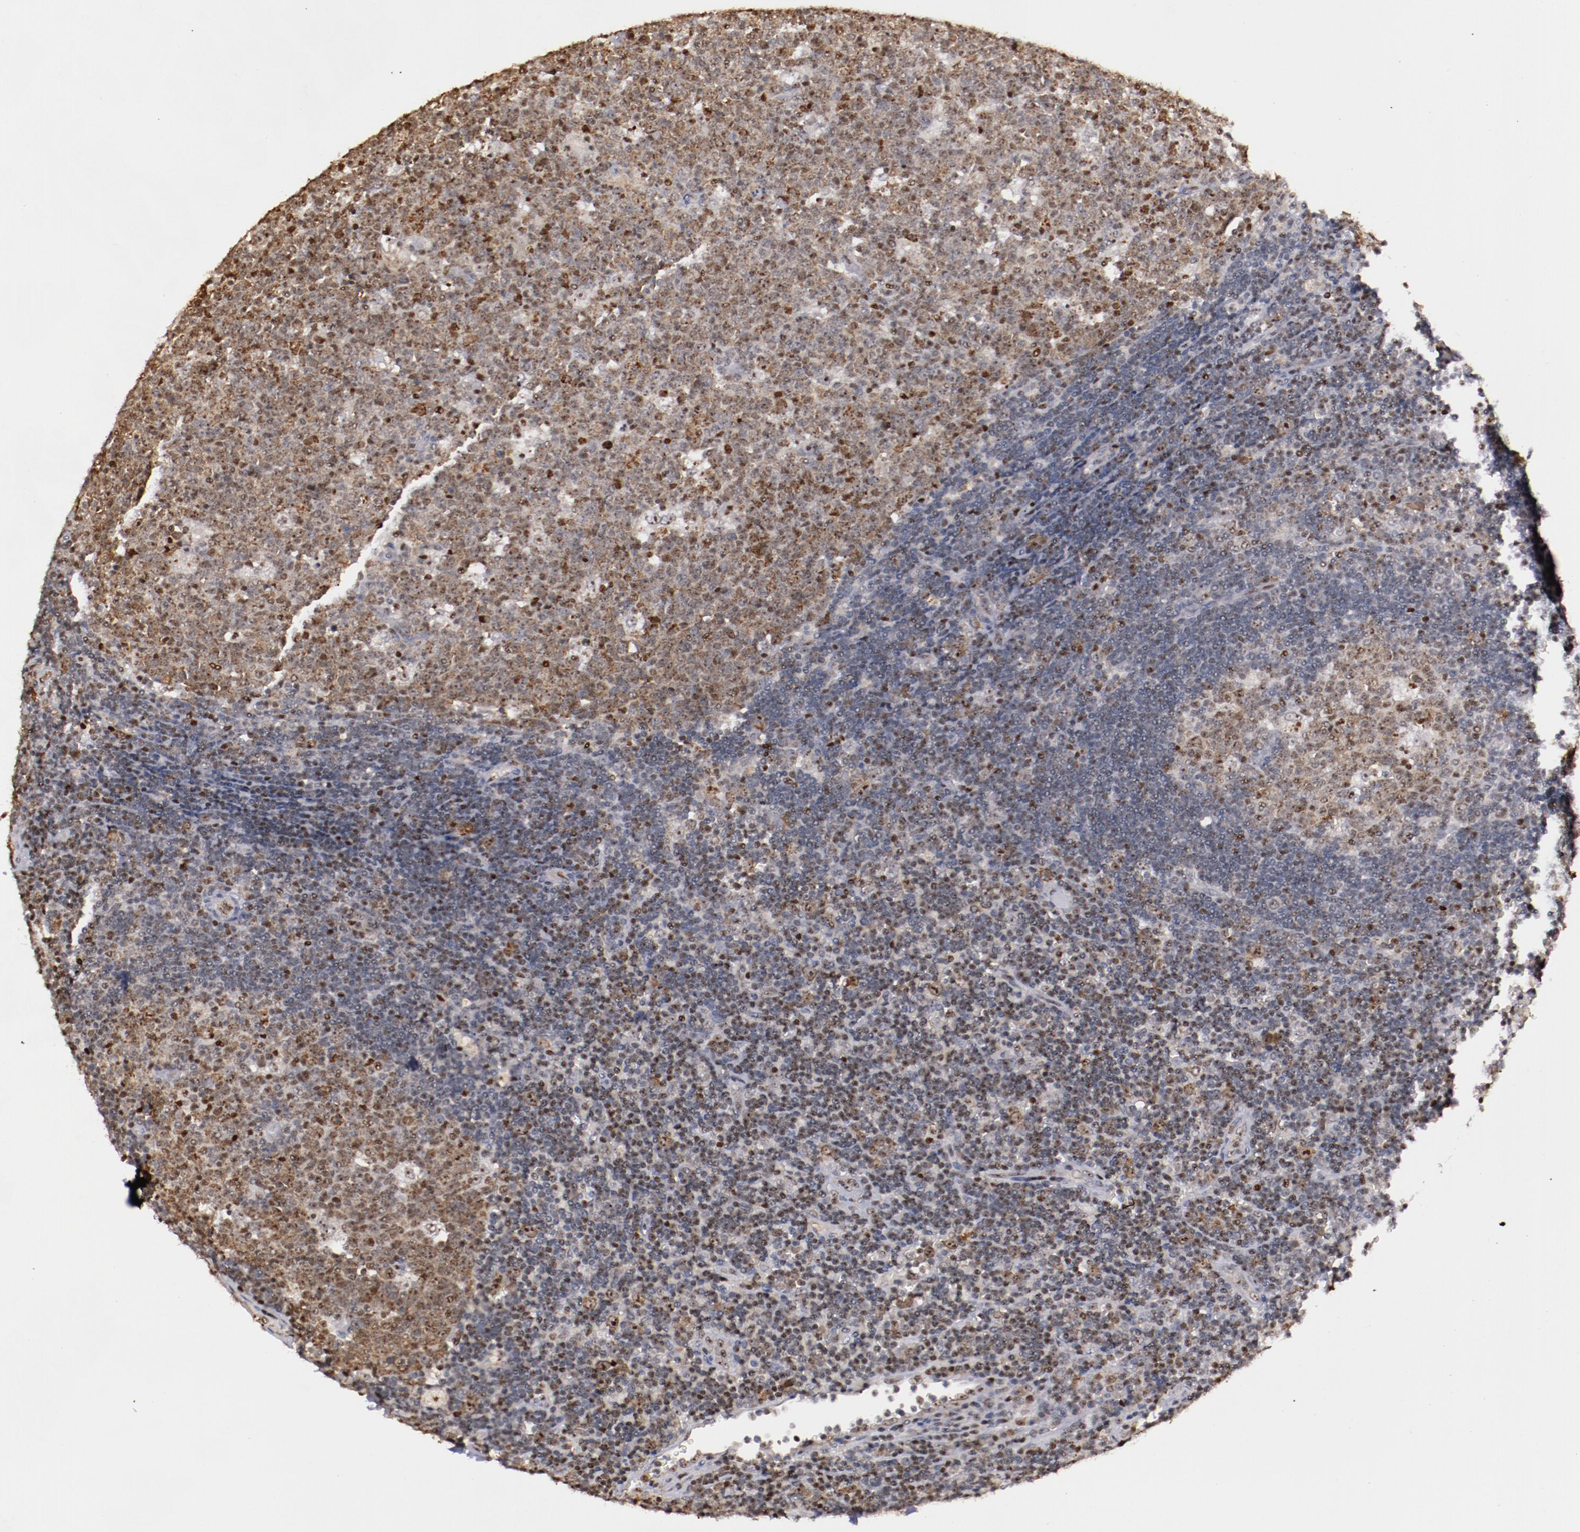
{"staining": {"intensity": "moderate", "quantity": "25%-75%", "location": "cytoplasmic/membranous,nuclear"}, "tissue": "lymph node", "cell_type": "Germinal center cells", "image_type": "normal", "snomed": [{"axis": "morphology", "description": "Normal tissue, NOS"}, {"axis": "topography", "description": "Lymph node"}, {"axis": "topography", "description": "Salivary gland"}], "caption": "A brown stain highlights moderate cytoplasmic/membranous,nuclear positivity of a protein in germinal center cells of benign human lymph node.", "gene": "DDX24", "patient": {"sex": "male", "age": 8}}